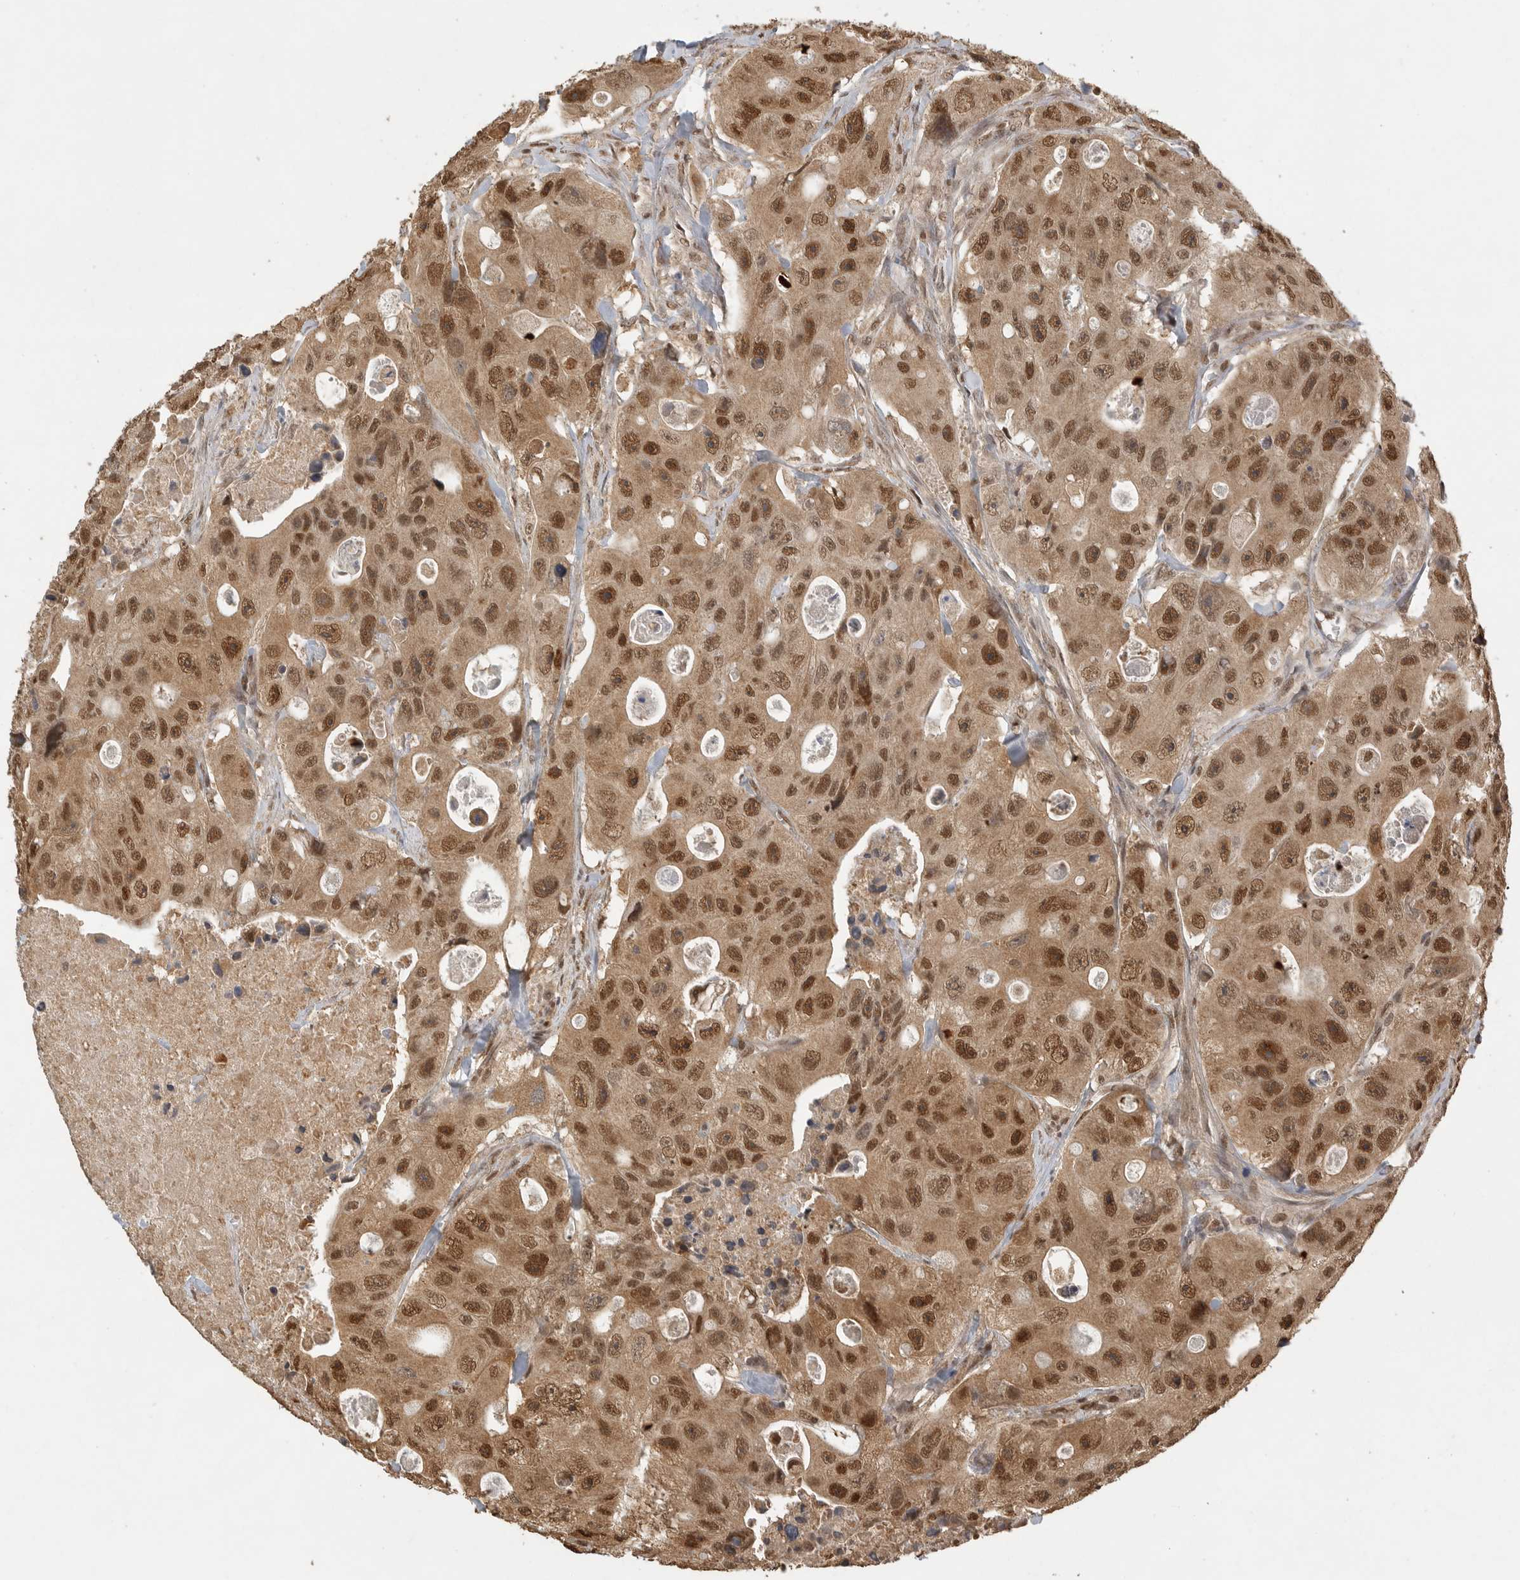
{"staining": {"intensity": "strong", "quantity": ">75%", "location": "cytoplasmic/membranous,nuclear"}, "tissue": "colorectal cancer", "cell_type": "Tumor cells", "image_type": "cancer", "snomed": [{"axis": "morphology", "description": "Adenocarcinoma, NOS"}, {"axis": "topography", "description": "Colon"}], "caption": "Immunohistochemical staining of human colorectal cancer reveals high levels of strong cytoplasmic/membranous and nuclear positivity in about >75% of tumor cells. (DAB IHC with brightfield microscopy, high magnification).", "gene": "DFFA", "patient": {"sex": "female", "age": 46}}